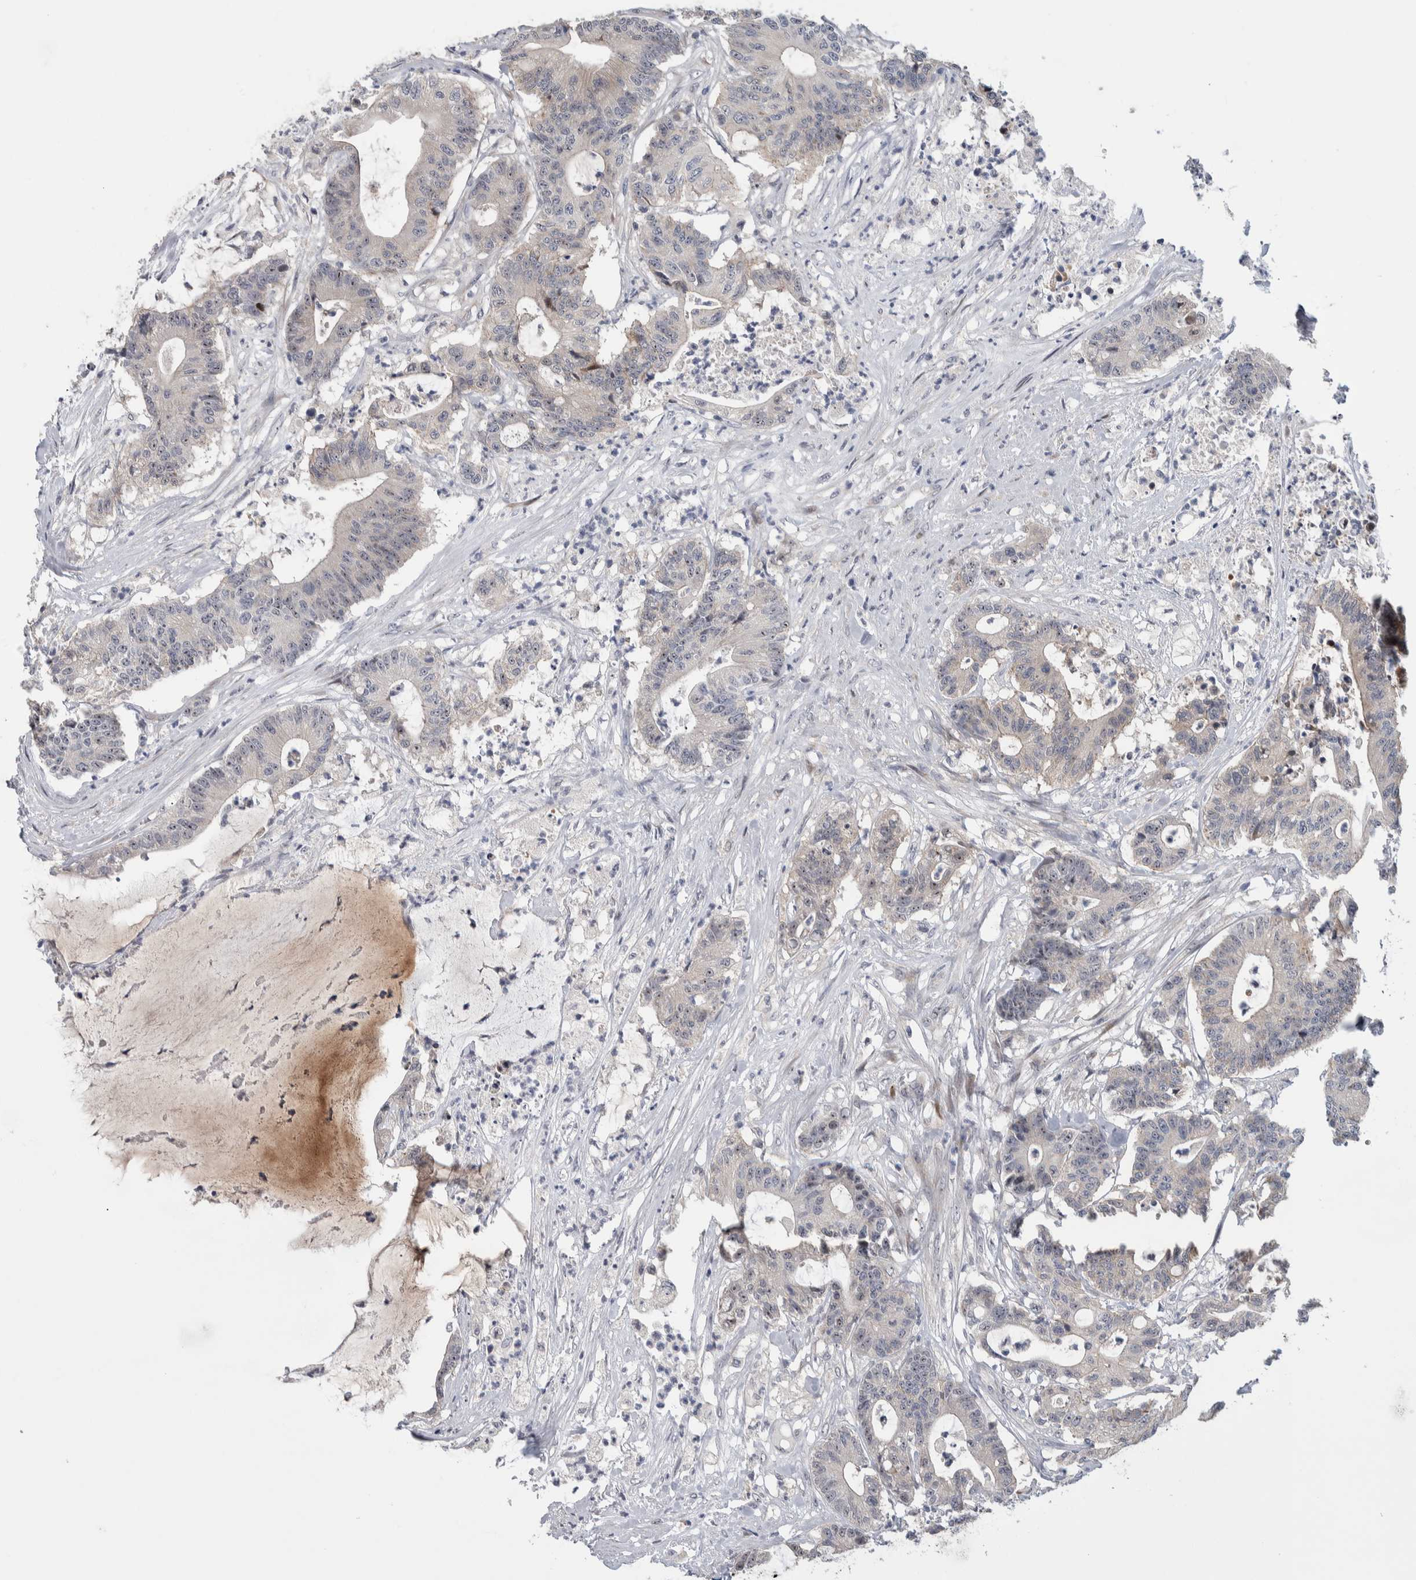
{"staining": {"intensity": "moderate", "quantity": "<25%", "location": "nuclear"}, "tissue": "colorectal cancer", "cell_type": "Tumor cells", "image_type": "cancer", "snomed": [{"axis": "morphology", "description": "Adenocarcinoma, NOS"}, {"axis": "topography", "description": "Colon"}], "caption": "Human adenocarcinoma (colorectal) stained with a protein marker shows moderate staining in tumor cells.", "gene": "PRRG4", "patient": {"sex": "female", "age": 84}}